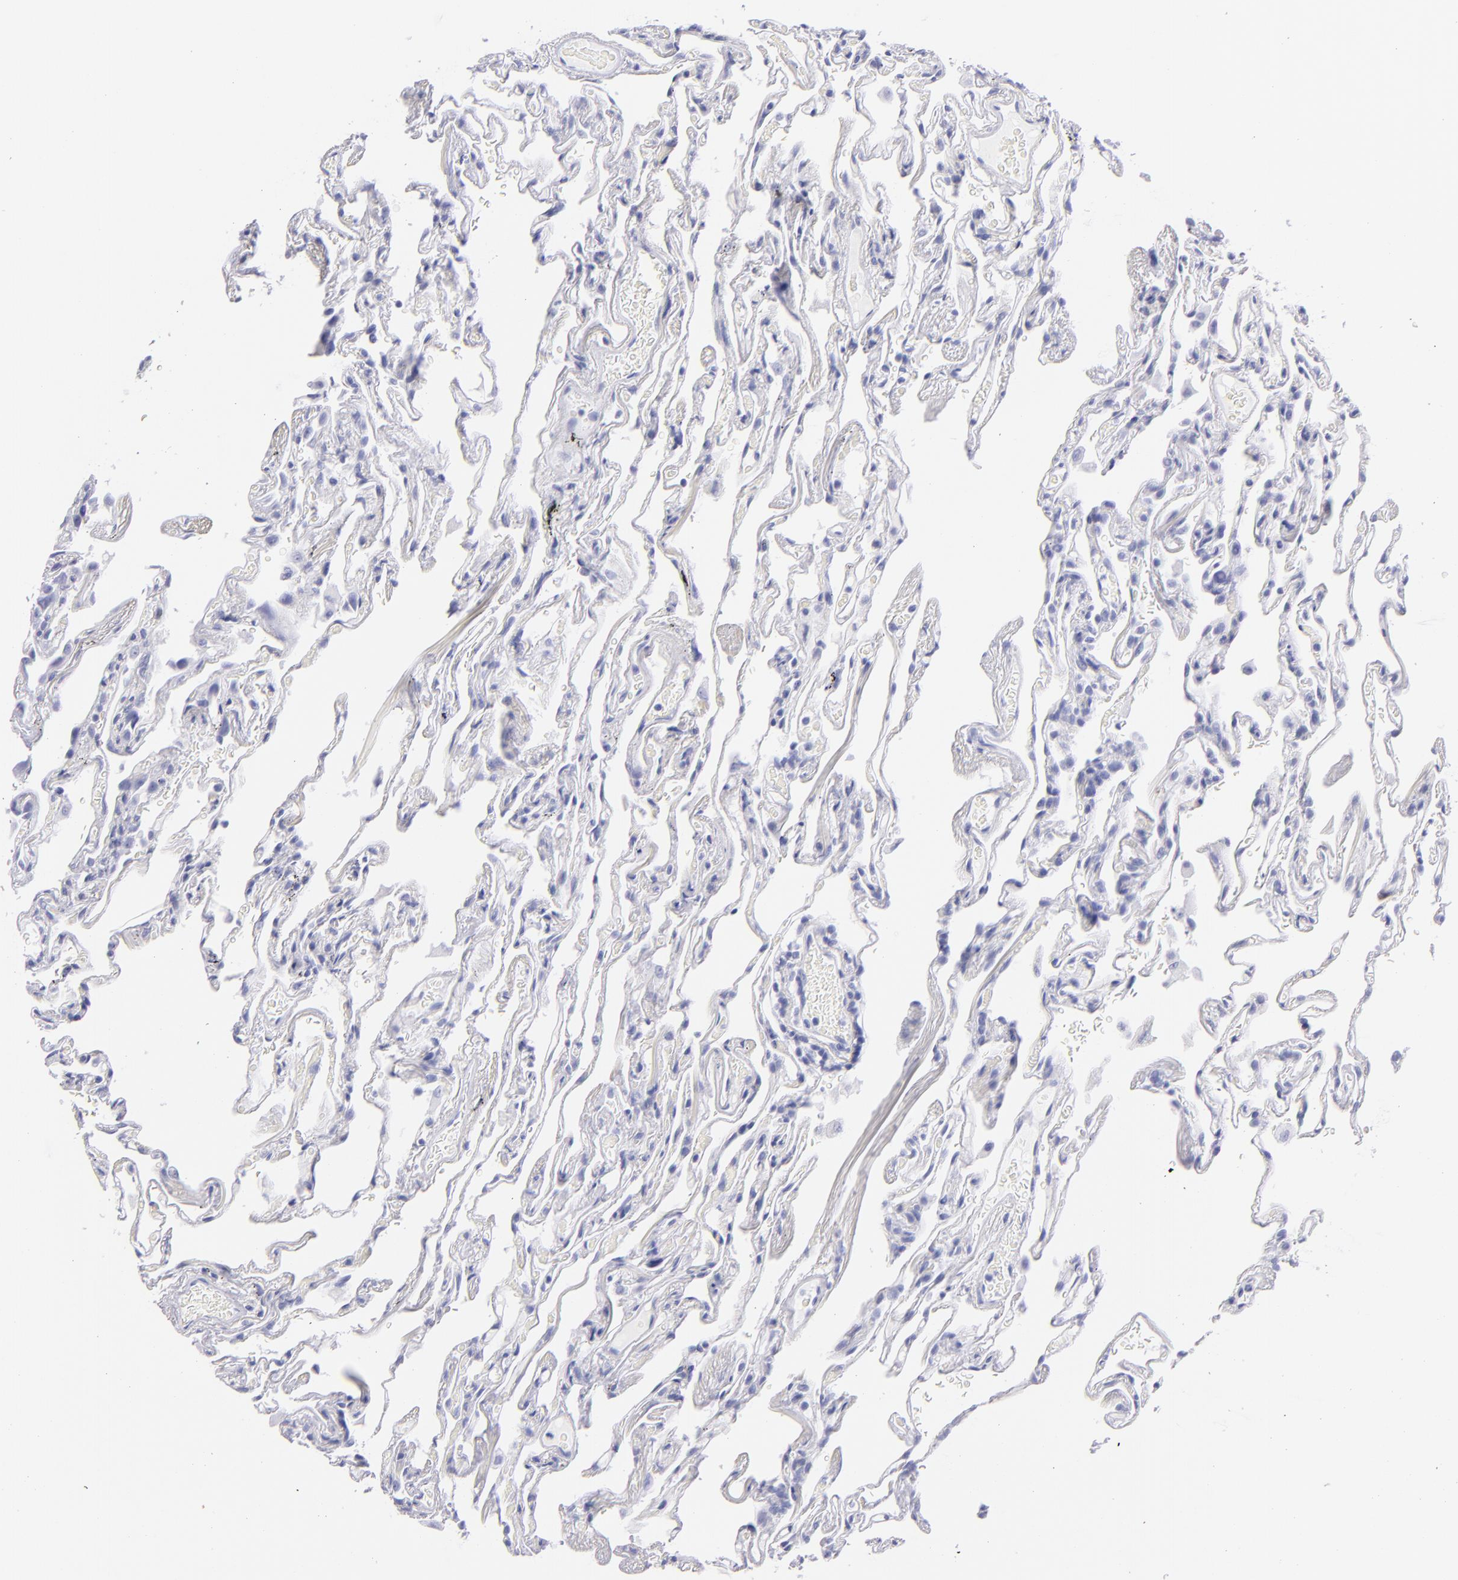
{"staining": {"intensity": "negative", "quantity": "none", "location": "none"}, "tissue": "lung", "cell_type": "Alveolar cells", "image_type": "normal", "snomed": [{"axis": "morphology", "description": "Normal tissue, NOS"}, {"axis": "morphology", "description": "Inflammation, NOS"}, {"axis": "topography", "description": "Lung"}], "caption": "The image demonstrates no significant expression in alveolar cells of lung.", "gene": "PRPH", "patient": {"sex": "male", "age": 69}}